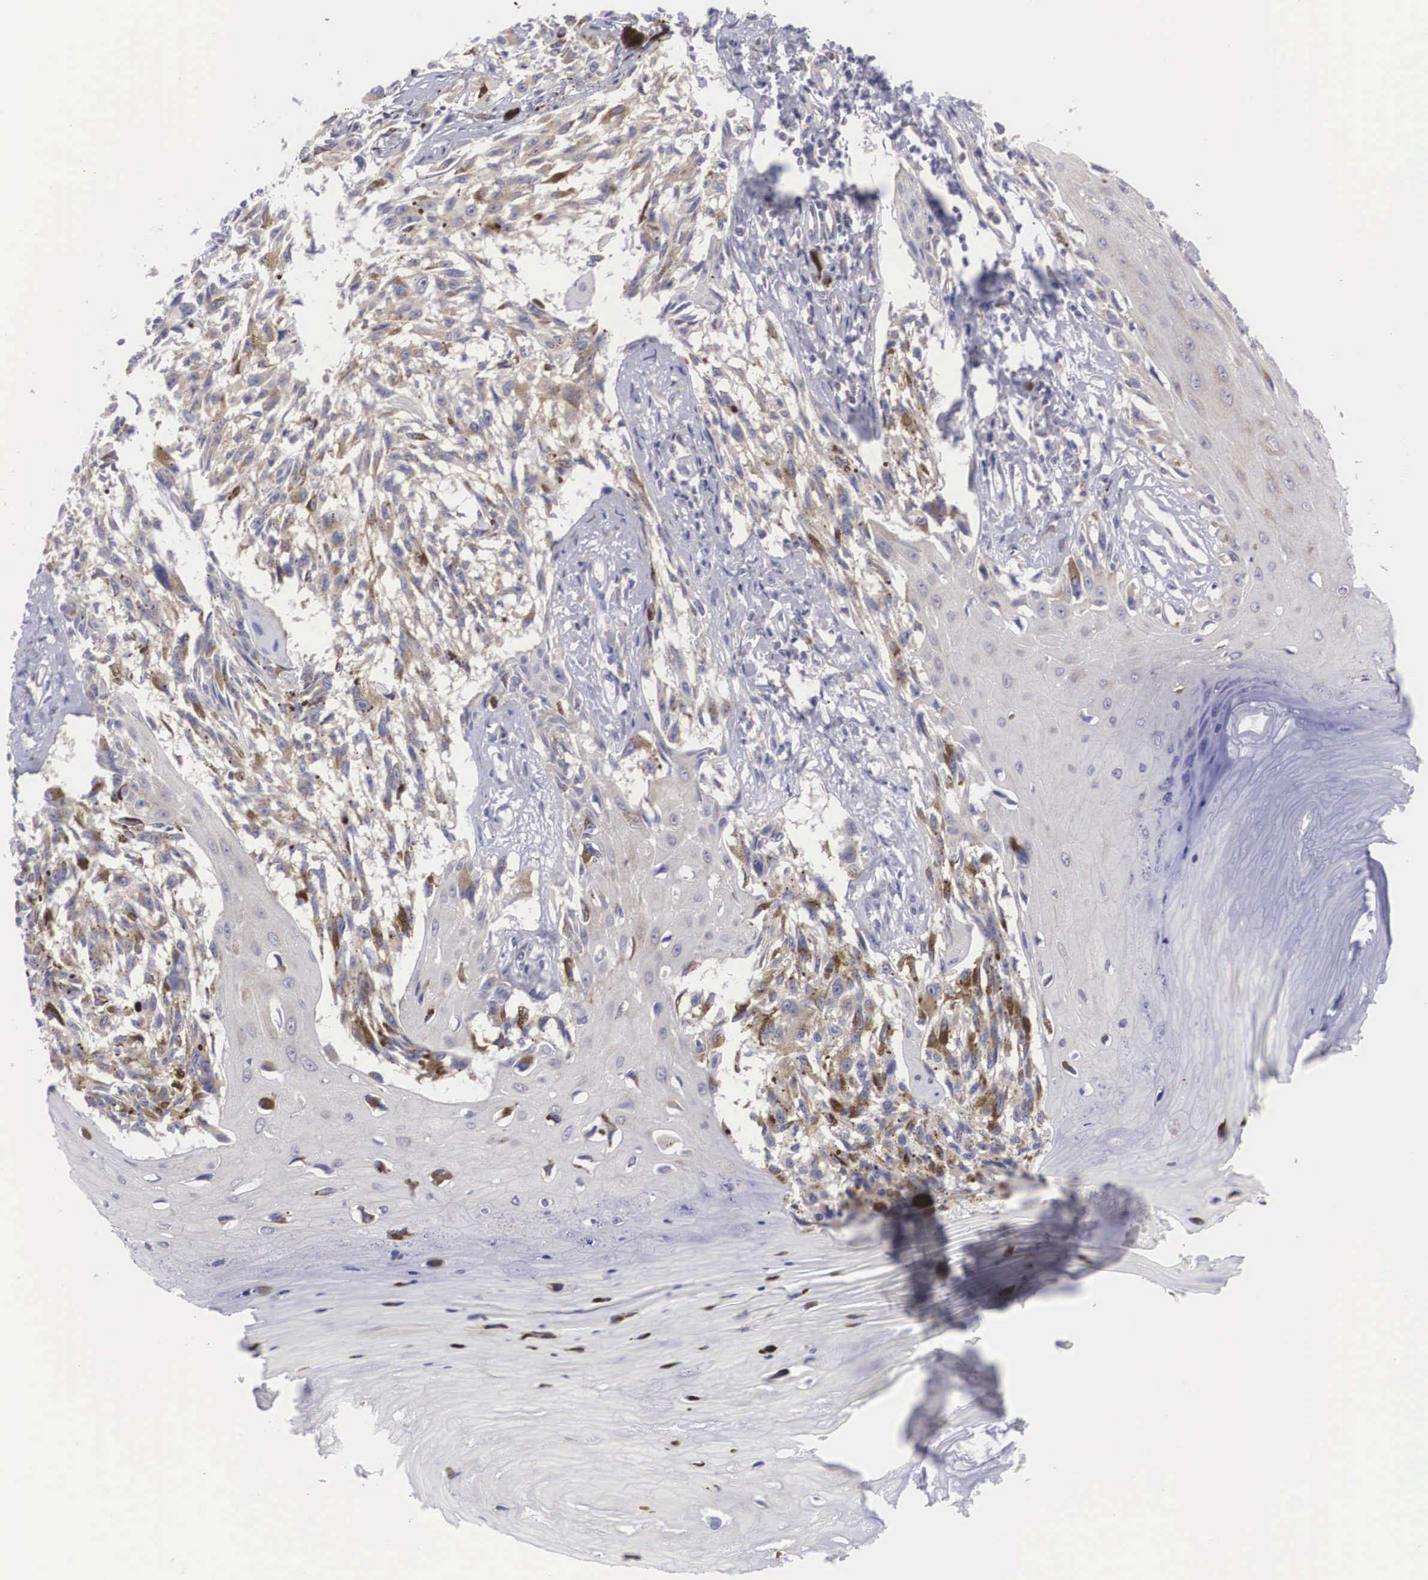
{"staining": {"intensity": "negative", "quantity": "none", "location": "none"}, "tissue": "melanoma", "cell_type": "Tumor cells", "image_type": "cancer", "snomed": [{"axis": "morphology", "description": "Malignant melanoma, NOS"}, {"axis": "topography", "description": "Skin"}], "caption": "There is no significant expression in tumor cells of malignant melanoma.", "gene": "GRIPAP1", "patient": {"sex": "female", "age": 82}}